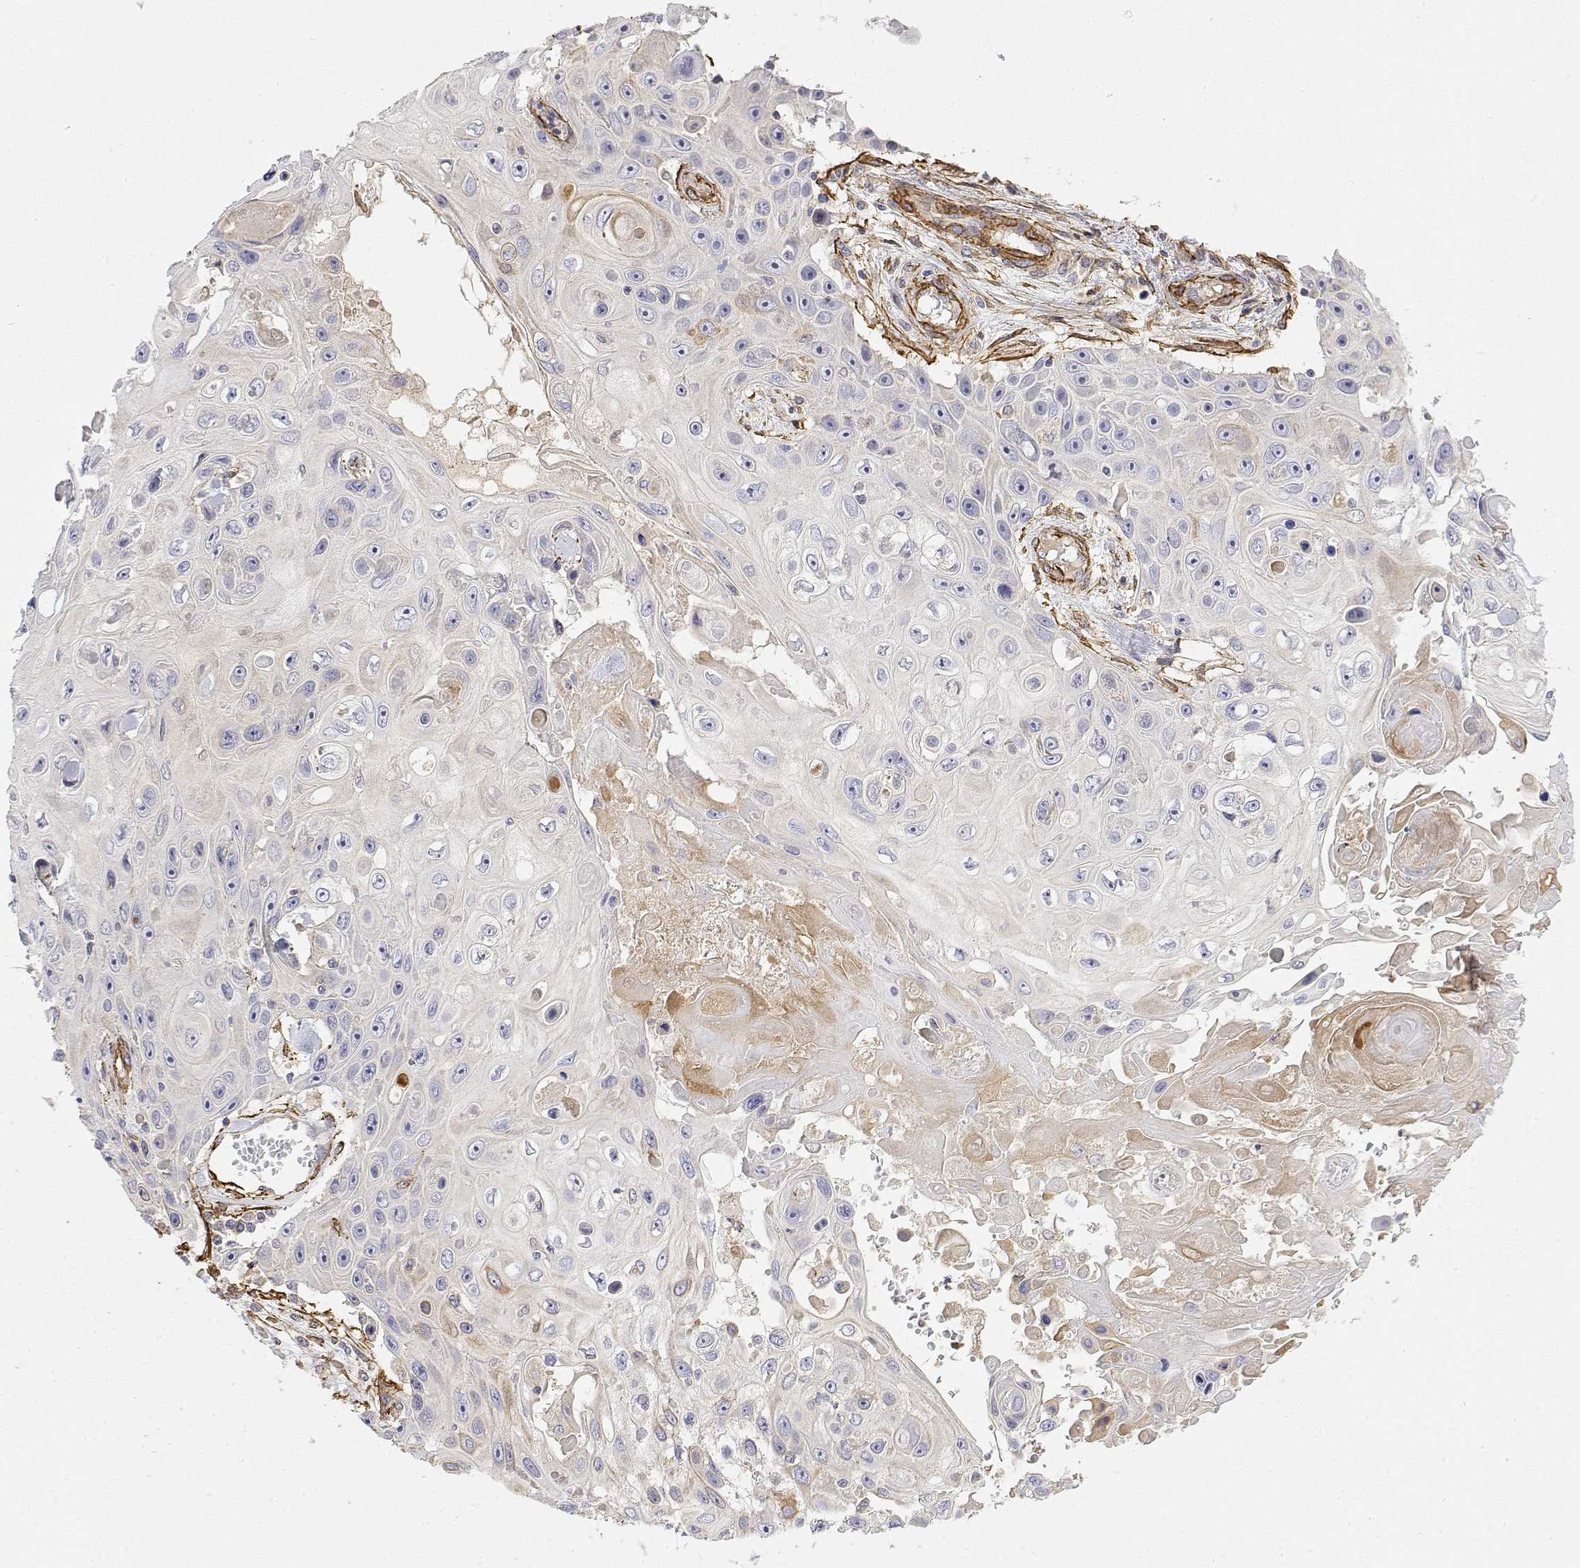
{"staining": {"intensity": "negative", "quantity": "none", "location": "none"}, "tissue": "skin cancer", "cell_type": "Tumor cells", "image_type": "cancer", "snomed": [{"axis": "morphology", "description": "Squamous cell carcinoma, NOS"}, {"axis": "topography", "description": "Skin"}], "caption": "Human skin squamous cell carcinoma stained for a protein using IHC shows no positivity in tumor cells.", "gene": "SOWAHD", "patient": {"sex": "male", "age": 82}}